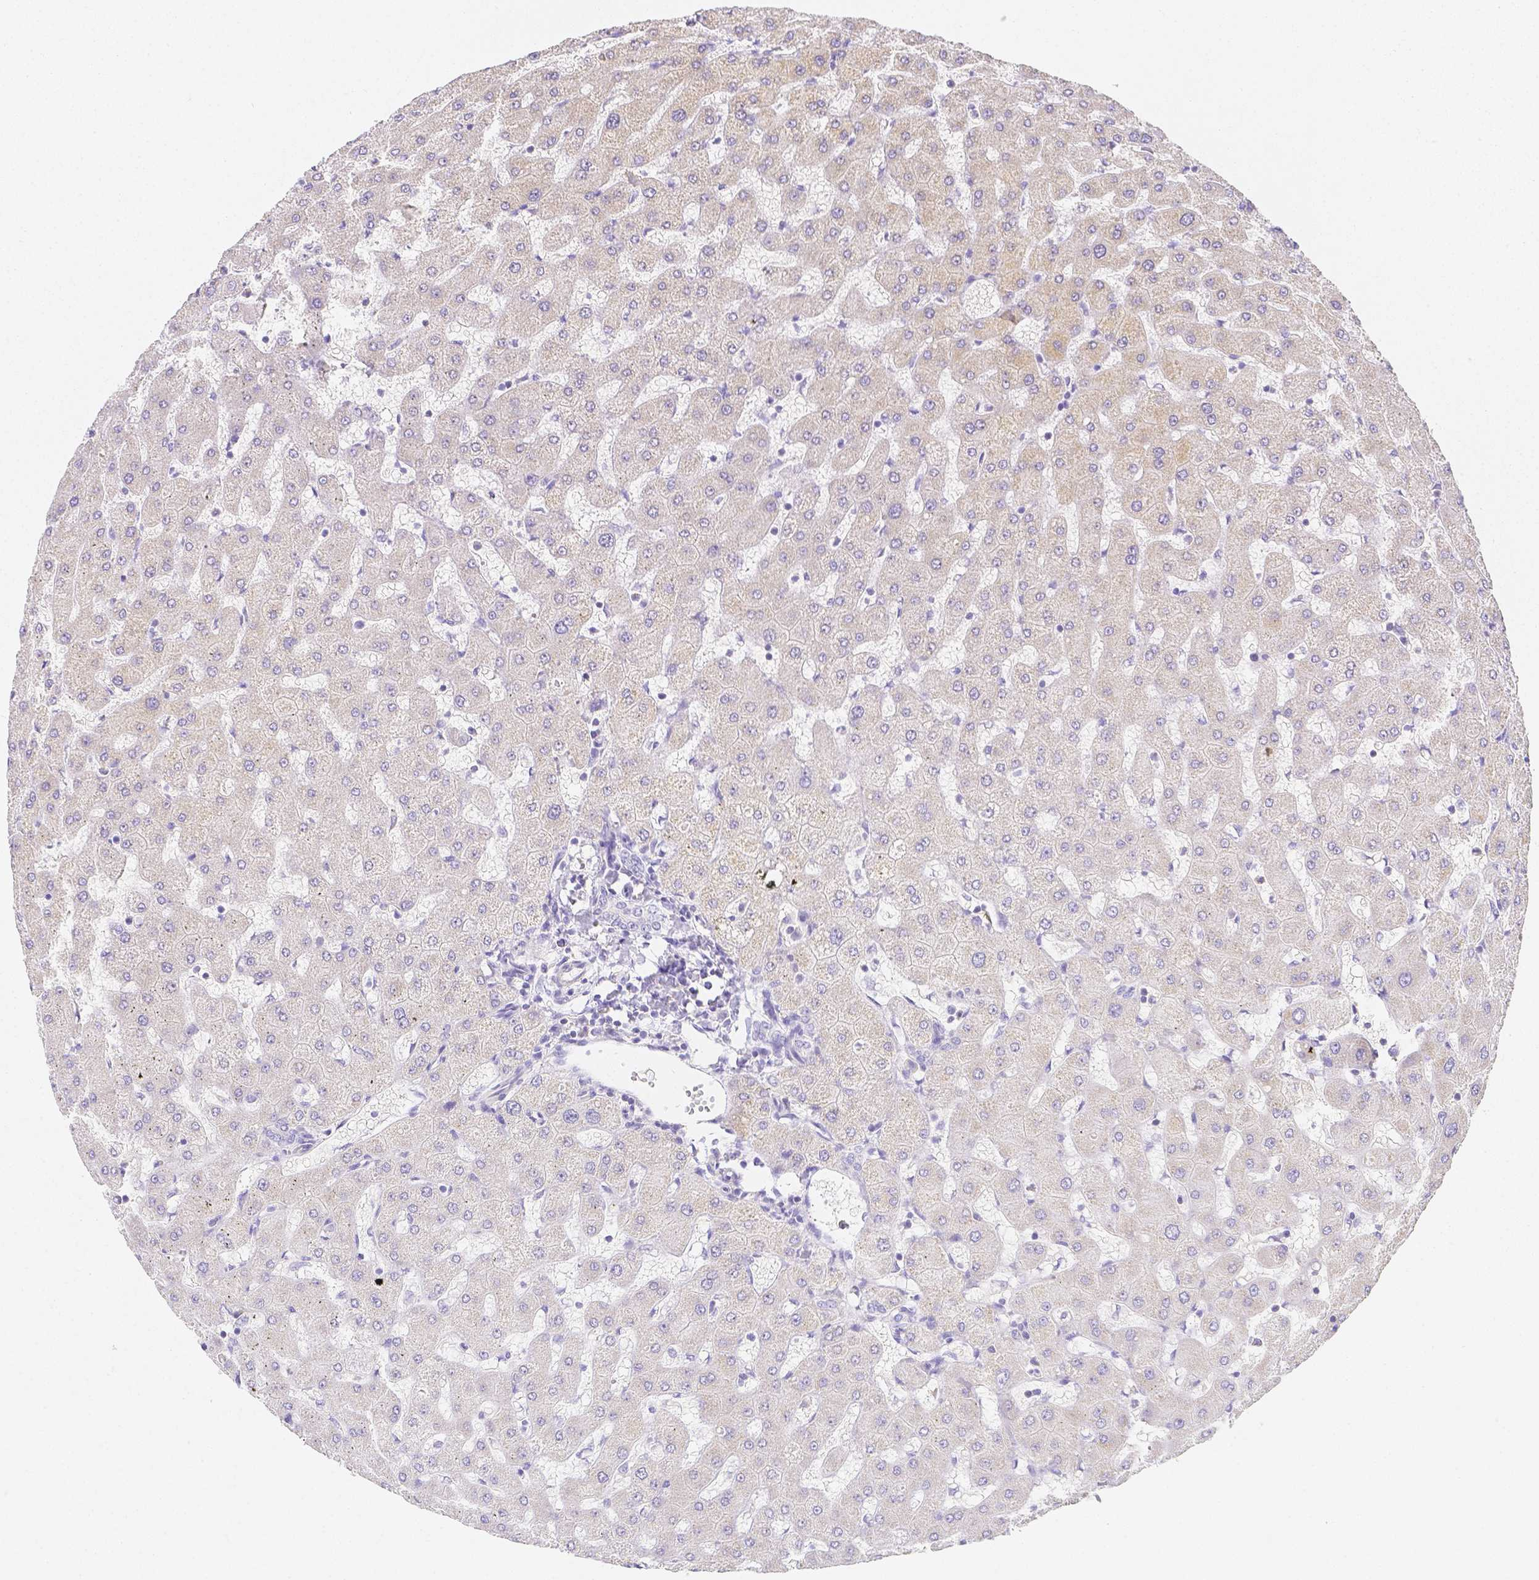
{"staining": {"intensity": "negative", "quantity": "none", "location": "none"}, "tissue": "liver", "cell_type": "Cholangiocytes", "image_type": "normal", "snomed": [{"axis": "morphology", "description": "Normal tissue, NOS"}, {"axis": "topography", "description": "Liver"}], "caption": "Immunohistochemistry micrograph of normal liver: human liver stained with DAB demonstrates no significant protein expression in cholangiocytes. (DAB immunohistochemistry with hematoxylin counter stain).", "gene": "ASAH2B", "patient": {"sex": "female", "age": 63}}